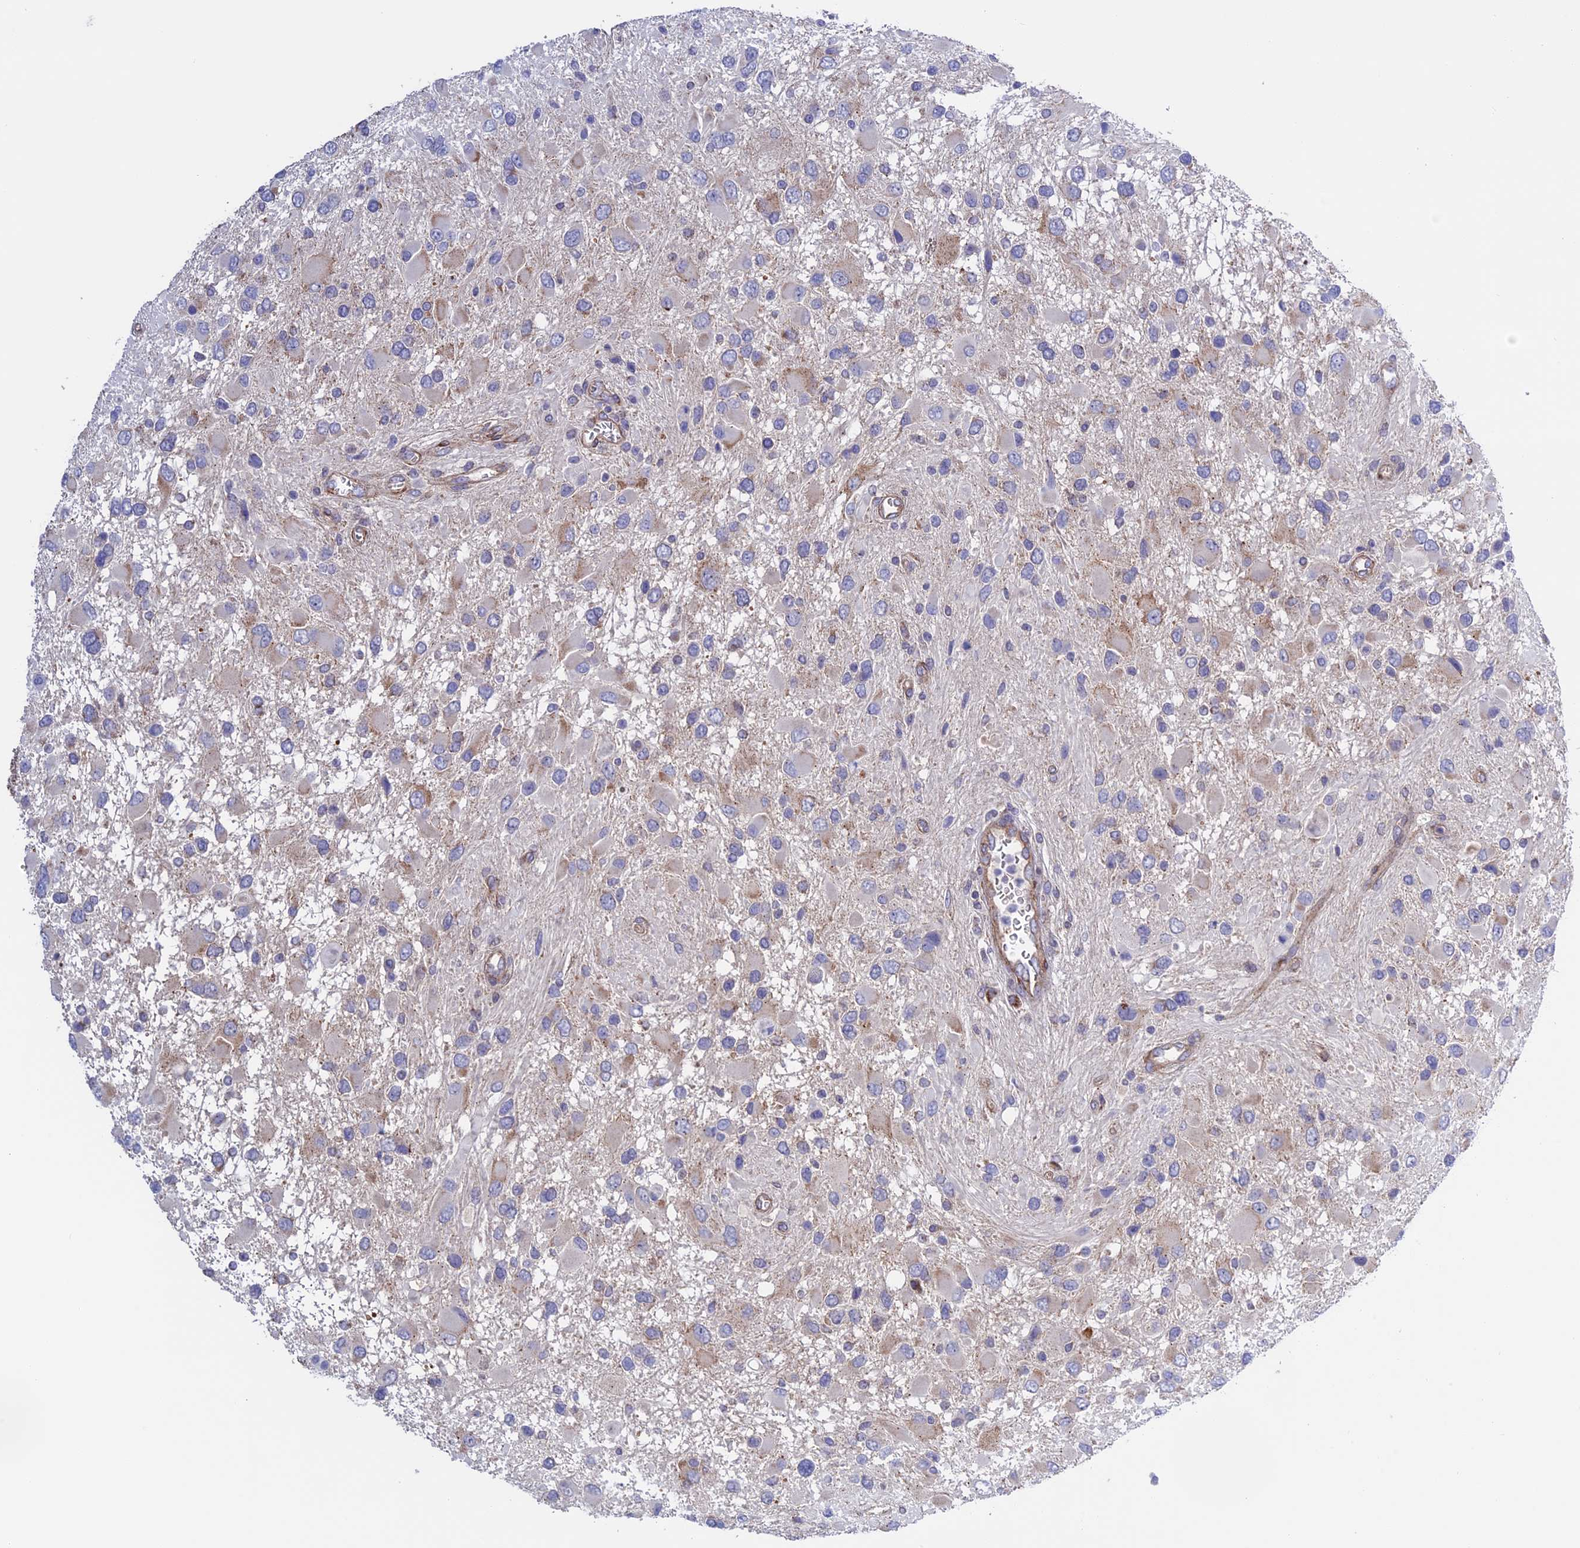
{"staining": {"intensity": "weak", "quantity": "<25%", "location": "cytoplasmic/membranous"}, "tissue": "glioma", "cell_type": "Tumor cells", "image_type": "cancer", "snomed": [{"axis": "morphology", "description": "Glioma, malignant, High grade"}, {"axis": "topography", "description": "Brain"}], "caption": "Malignant high-grade glioma was stained to show a protein in brown. There is no significant expression in tumor cells. Brightfield microscopy of immunohistochemistry (IHC) stained with DAB (brown) and hematoxylin (blue), captured at high magnification.", "gene": "ETFDH", "patient": {"sex": "male", "age": 53}}